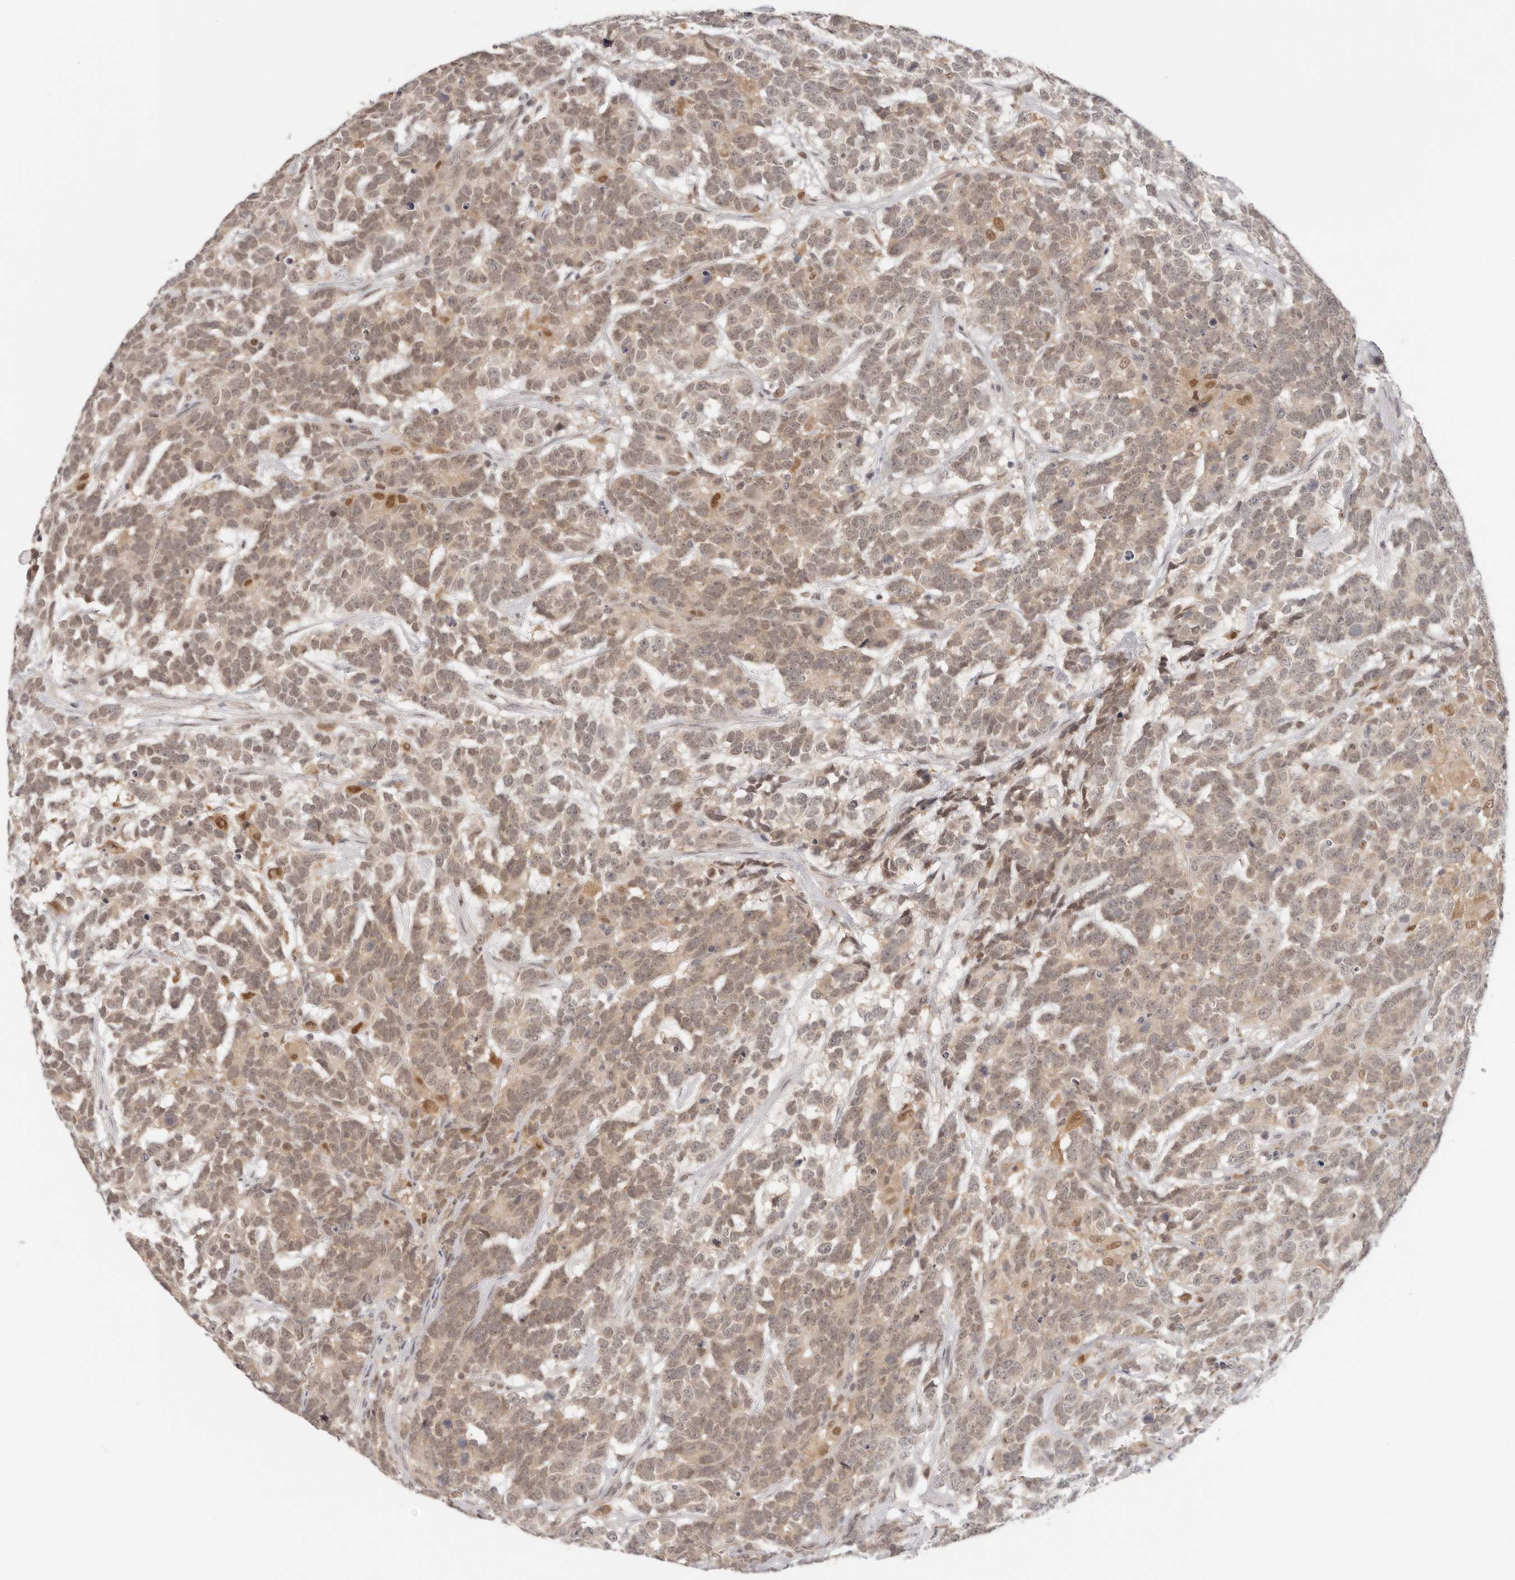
{"staining": {"intensity": "weak", "quantity": ">75%", "location": "cytoplasmic/membranous,nuclear"}, "tissue": "testis cancer", "cell_type": "Tumor cells", "image_type": "cancer", "snomed": [{"axis": "morphology", "description": "Carcinoma, Embryonal, NOS"}, {"axis": "topography", "description": "Testis"}], "caption": "A low amount of weak cytoplasmic/membranous and nuclear expression is identified in about >75% of tumor cells in testis cancer (embryonal carcinoma) tissue. (DAB (3,3'-diaminobenzidine) IHC, brown staining for protein, blue staining for nuclei).", "gene": "LARP7", "patient": {"sex": "male", "age": 26}}